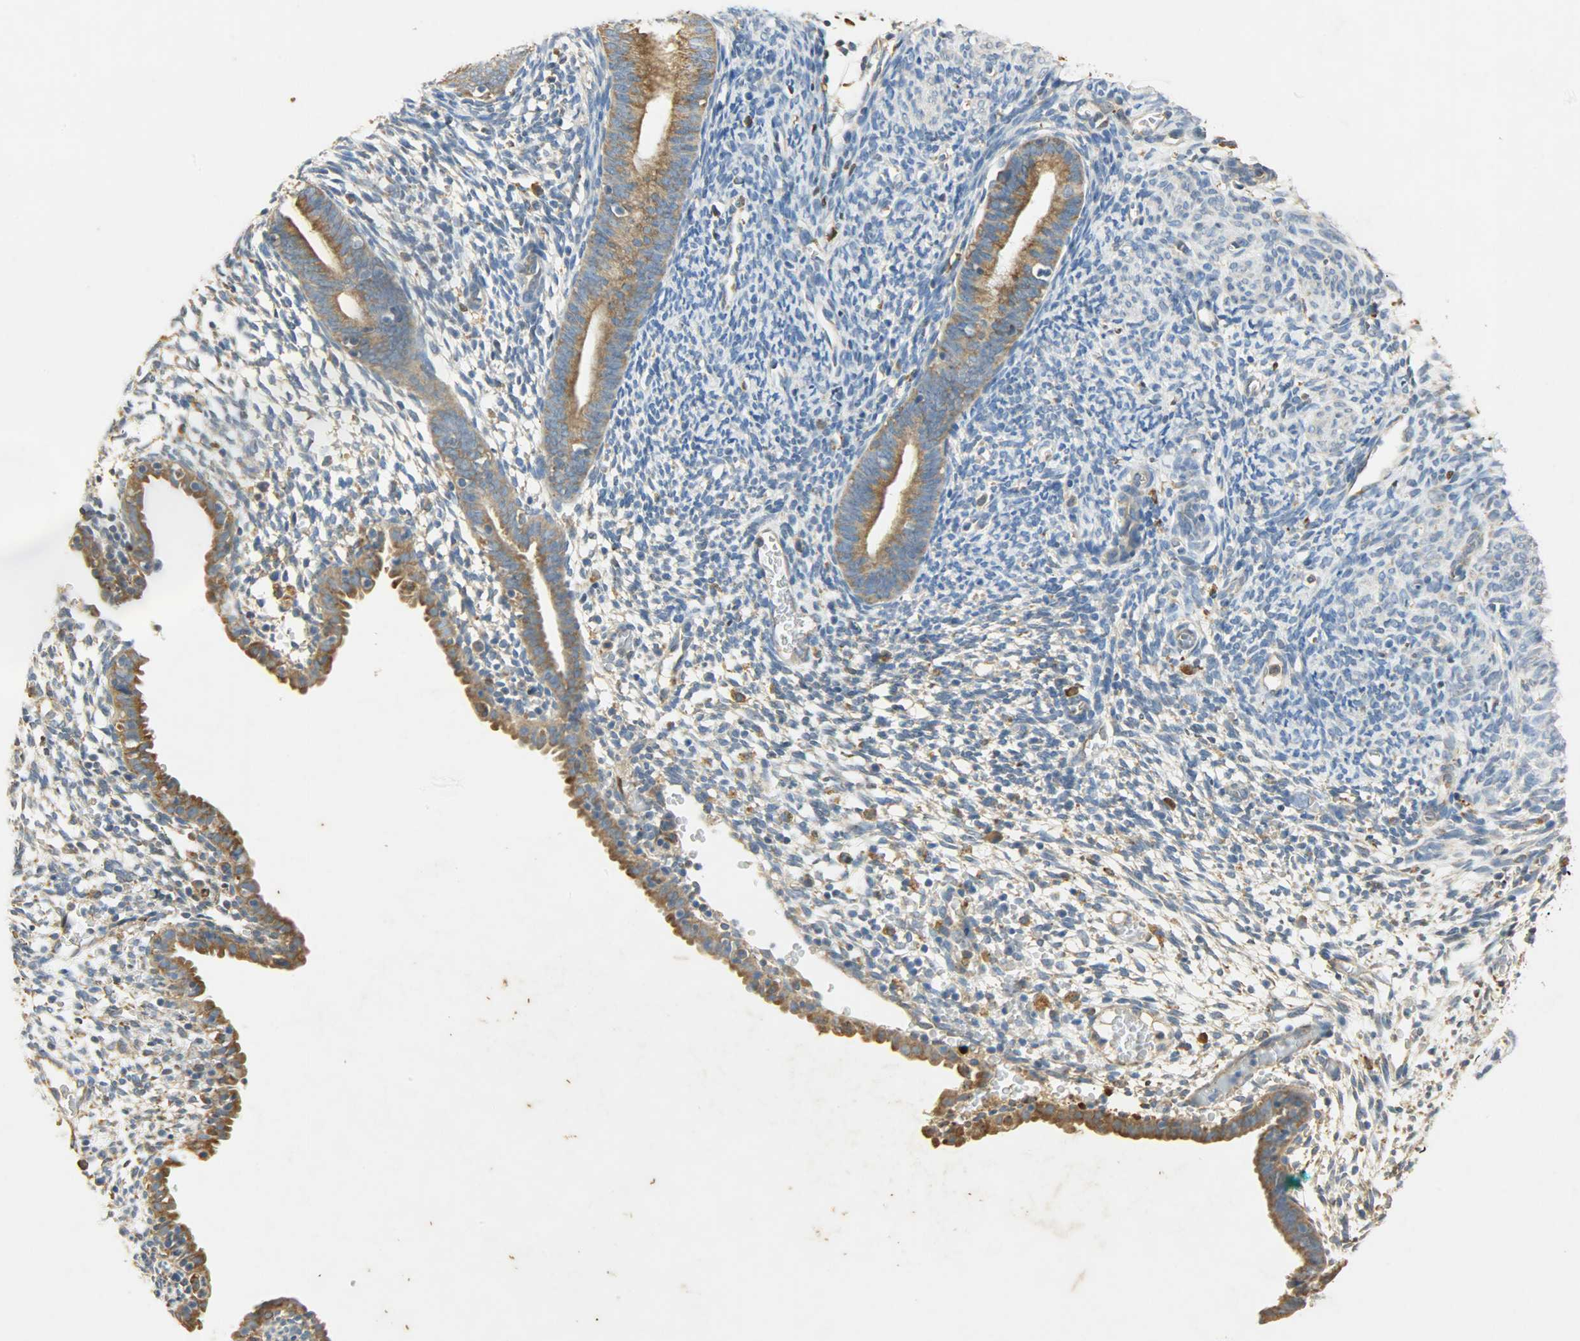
{"staining": {"intensity": "moderate", "quantity": "25%-75%", "location": "cytoplasmic/membranous"}, "tissue": "endometrium", "cell_type": "Cells in endometrial stroma", "image_type": "normal", "snomed": [{"axis": "morphology", "description": "Normal tissue, NOS"}, {"axis": "morphology", "description": "Atrophy, NOS"}, {"axis": "topography", "description": "Uterus"}, {"axis": "topography", "description": "Endometrium"}], "caption": "A medium amount of moderate cytoplasmic/membranous expression is identified in about 25%-75% of cells in endometrial stroma in unremarkable endometrium. Immunohistochemistry (ihc) stains the protein of interest in brown and the nuclei are stained blue.", "gene": "HSPA5", "patient": {"sex": "female", "age": 68}}